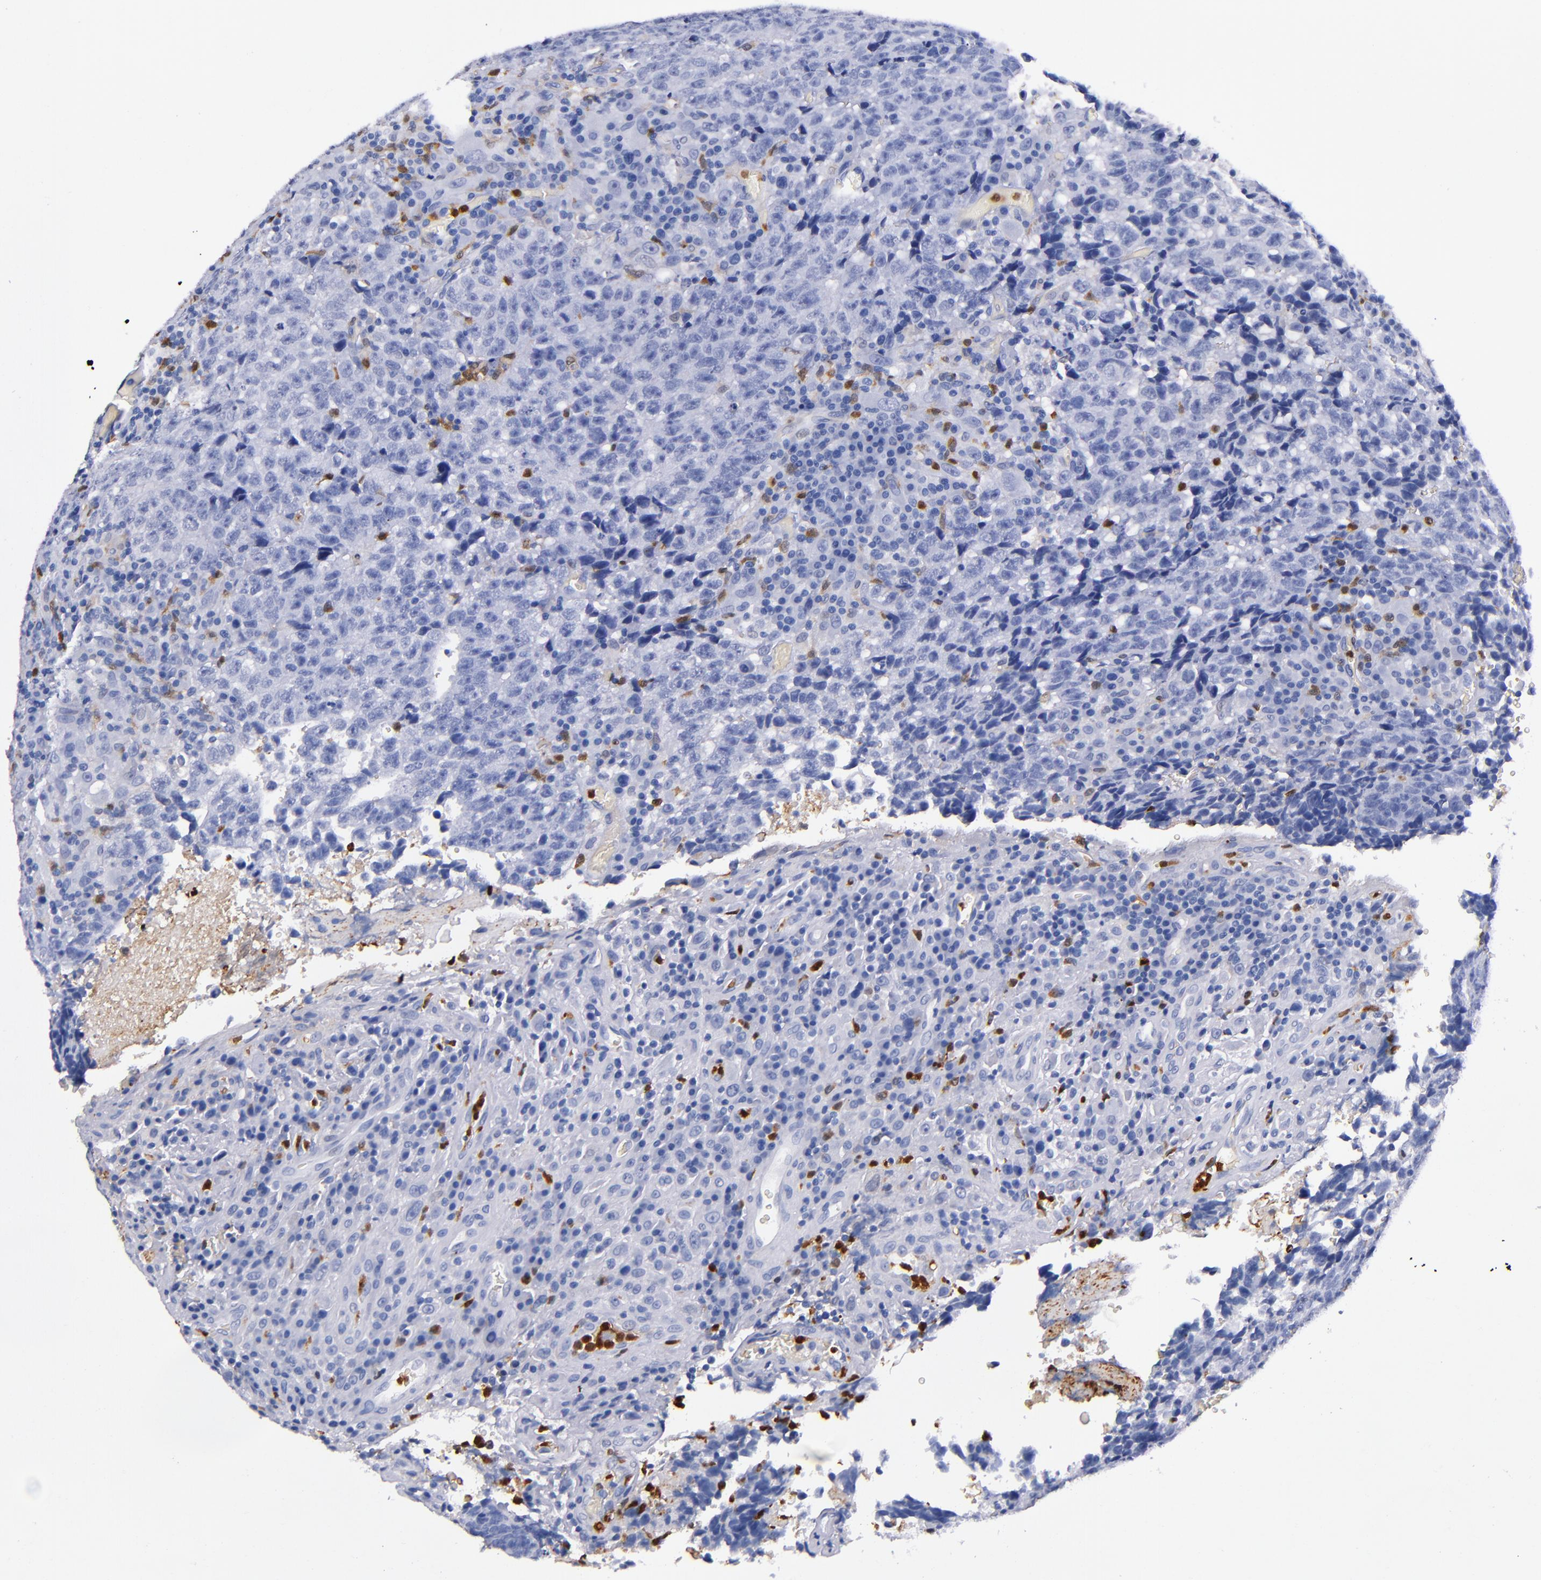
{"staining": {"intensity": "negative", "quantity": "none", "location": "none"}, "tissue": "testis cancer", "cell_type": "Tumor cells", "image_type": "cancer", "snomed": [{"axis": "morphology", "description": "Necrosis, NOS"}, {"axis": "morphology", "description": "Carcinoma, Embryonal, NOS"}, {"axis": "topography", "description": "Testis"}], "caption": "Tumor cells show no significant staining in testis cancer.", "gene": "S100A8", "patient": {"sex": "male", "age": 19}}